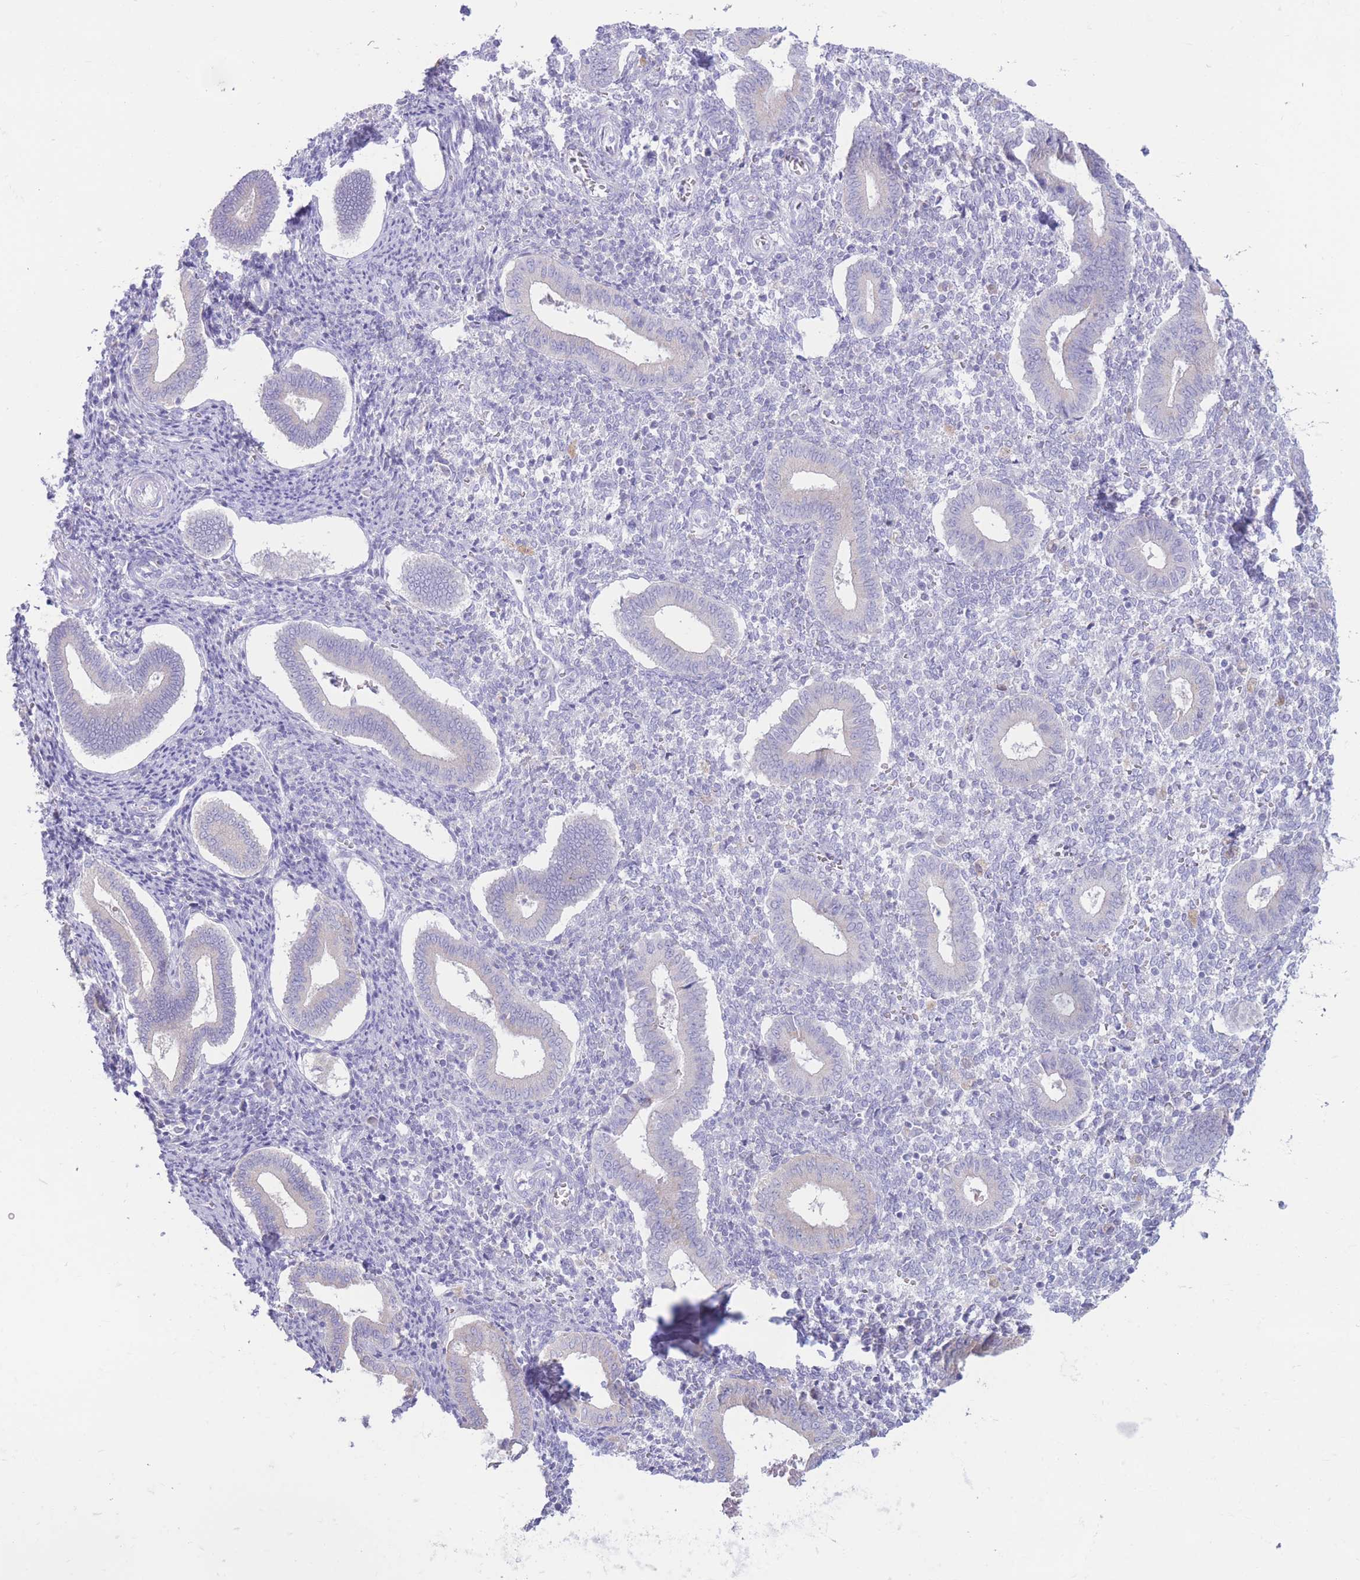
{"staining": {"intensity": "negative", "quantity": "none", "location": "none"}, "tissue": "endometrium", "cell_type": "Cells in endometrial stroma", "image_type": "normal", "snomed": [{"axis": "morphology", "description": "Normal tissue, NOS"}, {"axis": "topography", "description": "Endometrium"}], "caption": "Immunohistochemistry (IHC) image of benign human endometrium stained for a protein (brown), which reveals no expression in cells in endometrial stroma. (Immunohistochemistry (IHC), brightfield microscopy, high magnification).", "gene": "FAH", "patient": {"sex": "female", "age": 44}}